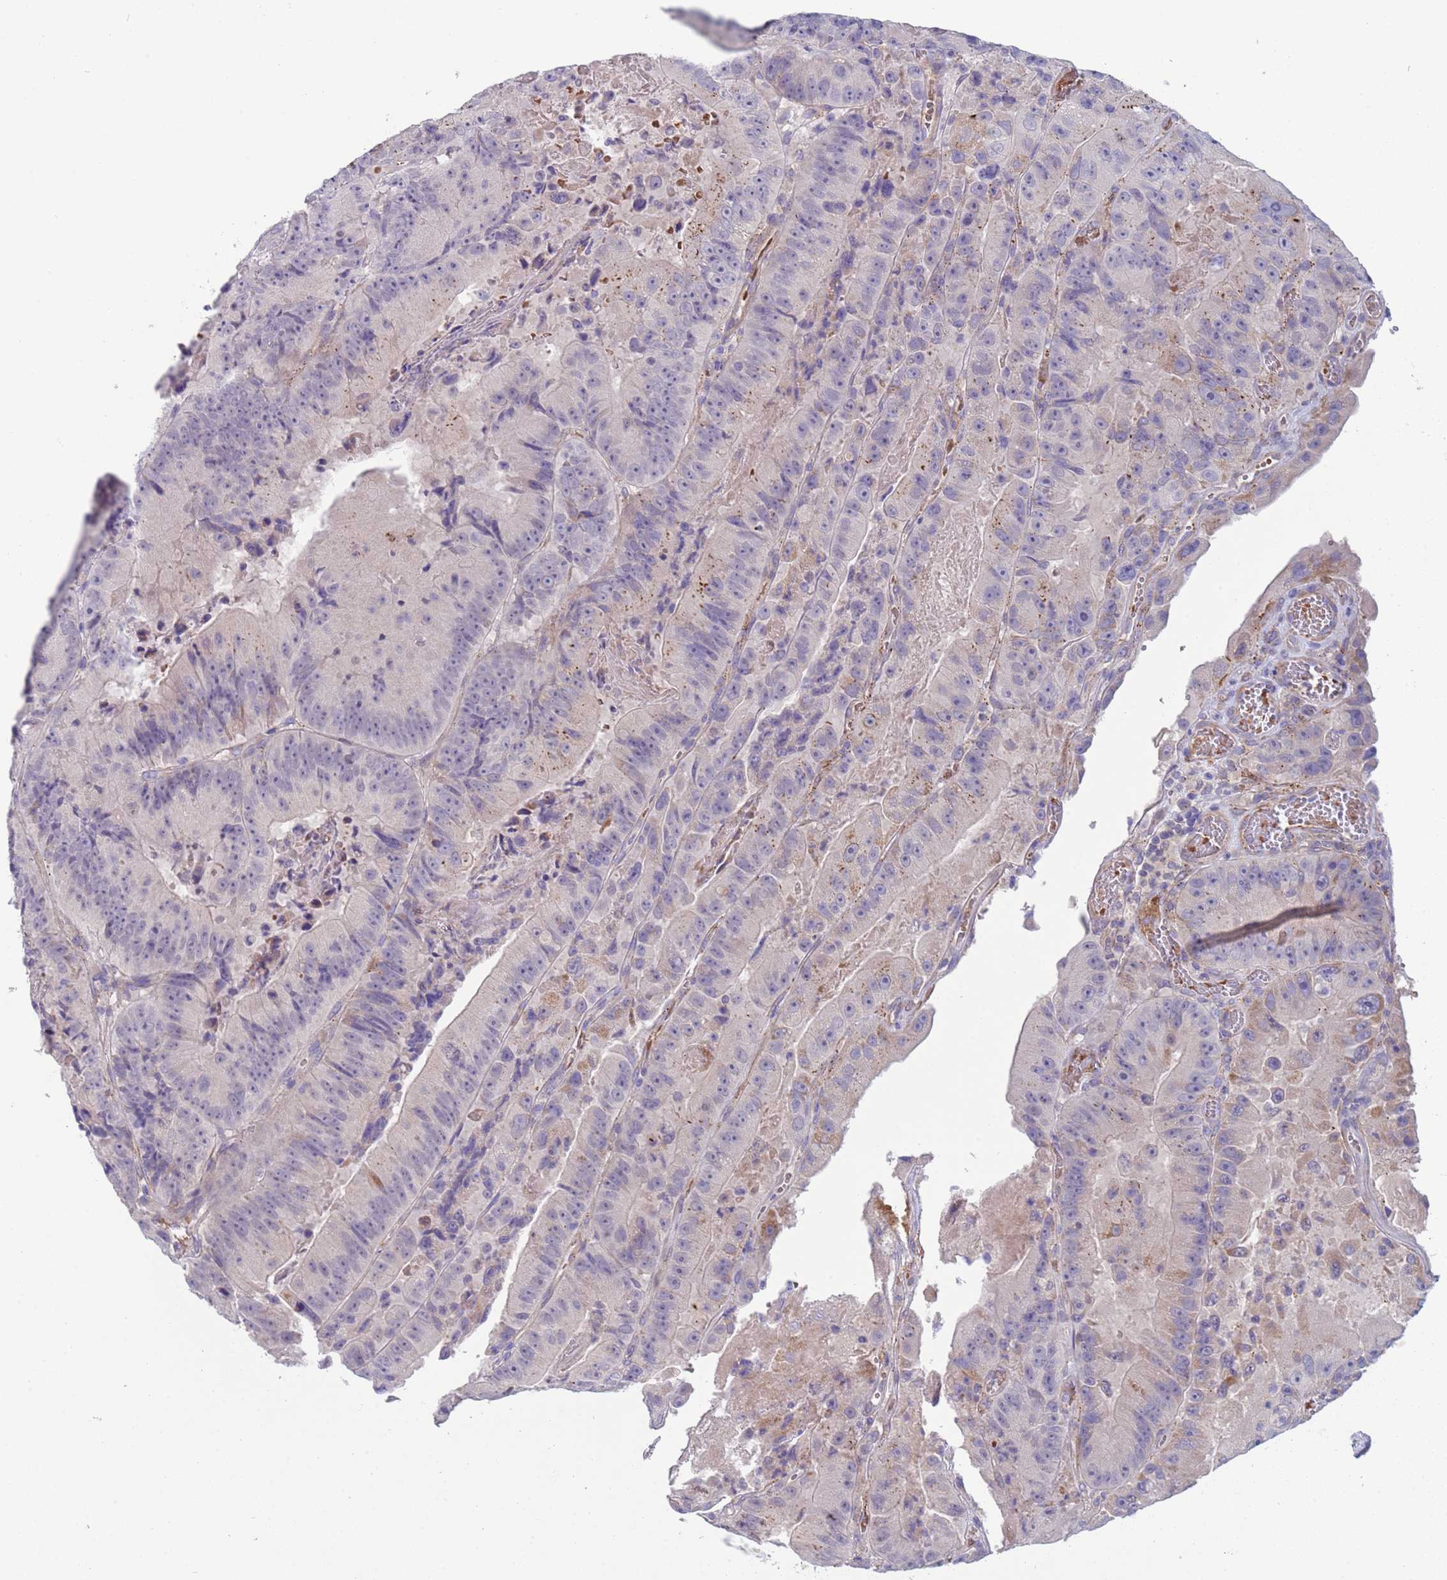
{"staining": {"intensity": "negative", "quantity": "none", "location": "none"}, "tissue": "colorectal cancer", "cell_type": "Tumor cells", "image_type": "cancer", "snomed": [{"axis": "morphology", "description": "Adenocarcinoma, NOS"}, {"axis": "topography", "description": "Colon"}], "caption": "A photomicrograph of colorectal cancer stained for a protein demonstrates no brown staining in tumor cells.", "gene": "KBTBD3", "patient": {"sex": "female", "age": 86}}